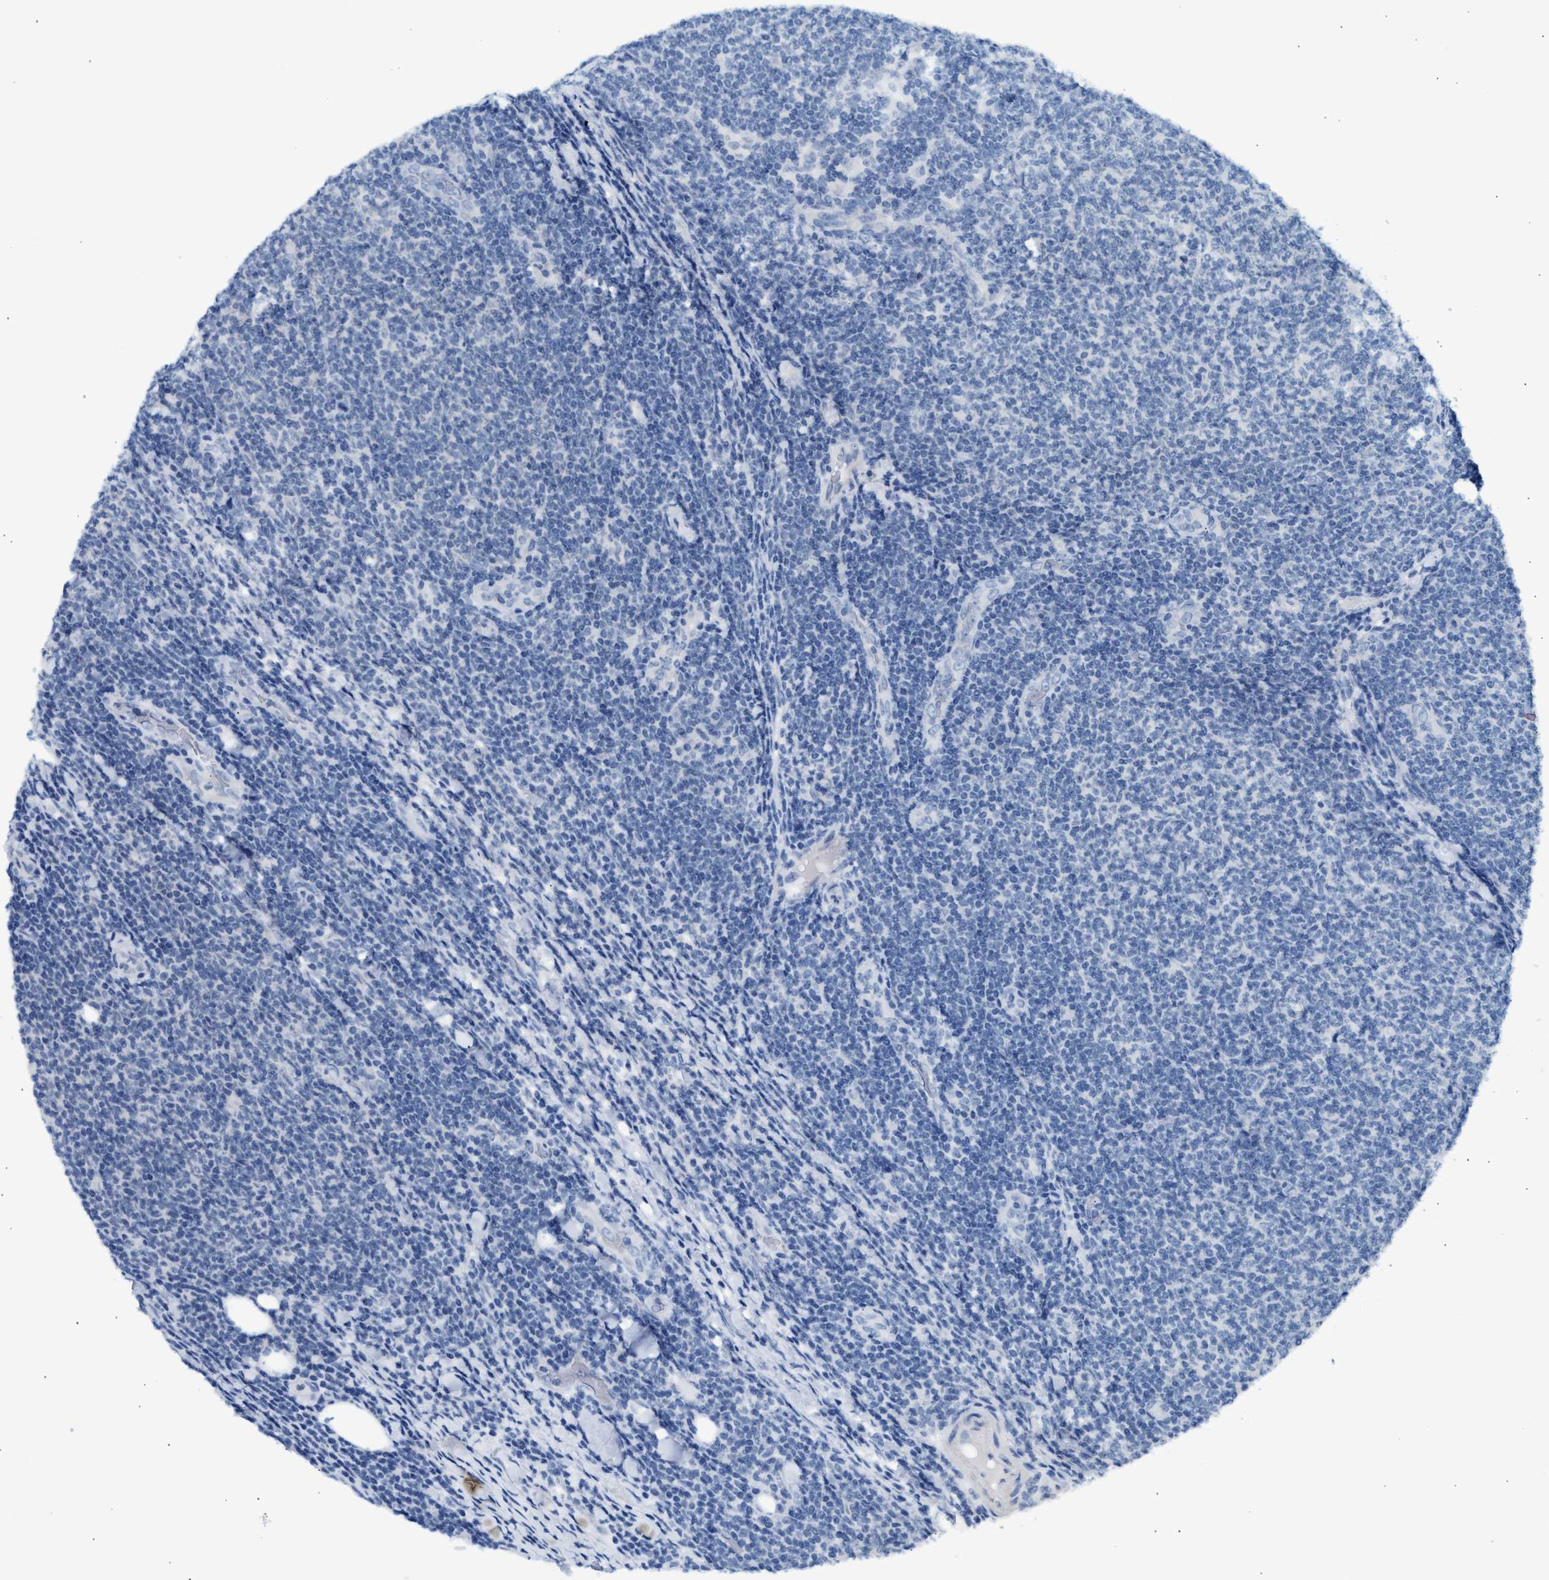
{"staining": {"intensity": "negative", "quantity": "none", "location": "none"}, "tissue": "lymphoma", "cell_type": "Tumor cells", "image_type": "cancer", "snomed": [{"axis": "morphology", "description": "Malignant lymphoma, non-Hodgkin's type, Low grade"}, {"axis": "topography", "description": "Lymph node"}], "caption": "High magnification brightfield microscopy of malignant lymphoma, non-Hodgkin's type (low-grade) stained with DAB (brown) and counterstained with hematoxylin (blue): tumor cells show no significant expression.", "gene": "ERBB2", "patient": {"sex": "male", "age": 66}}